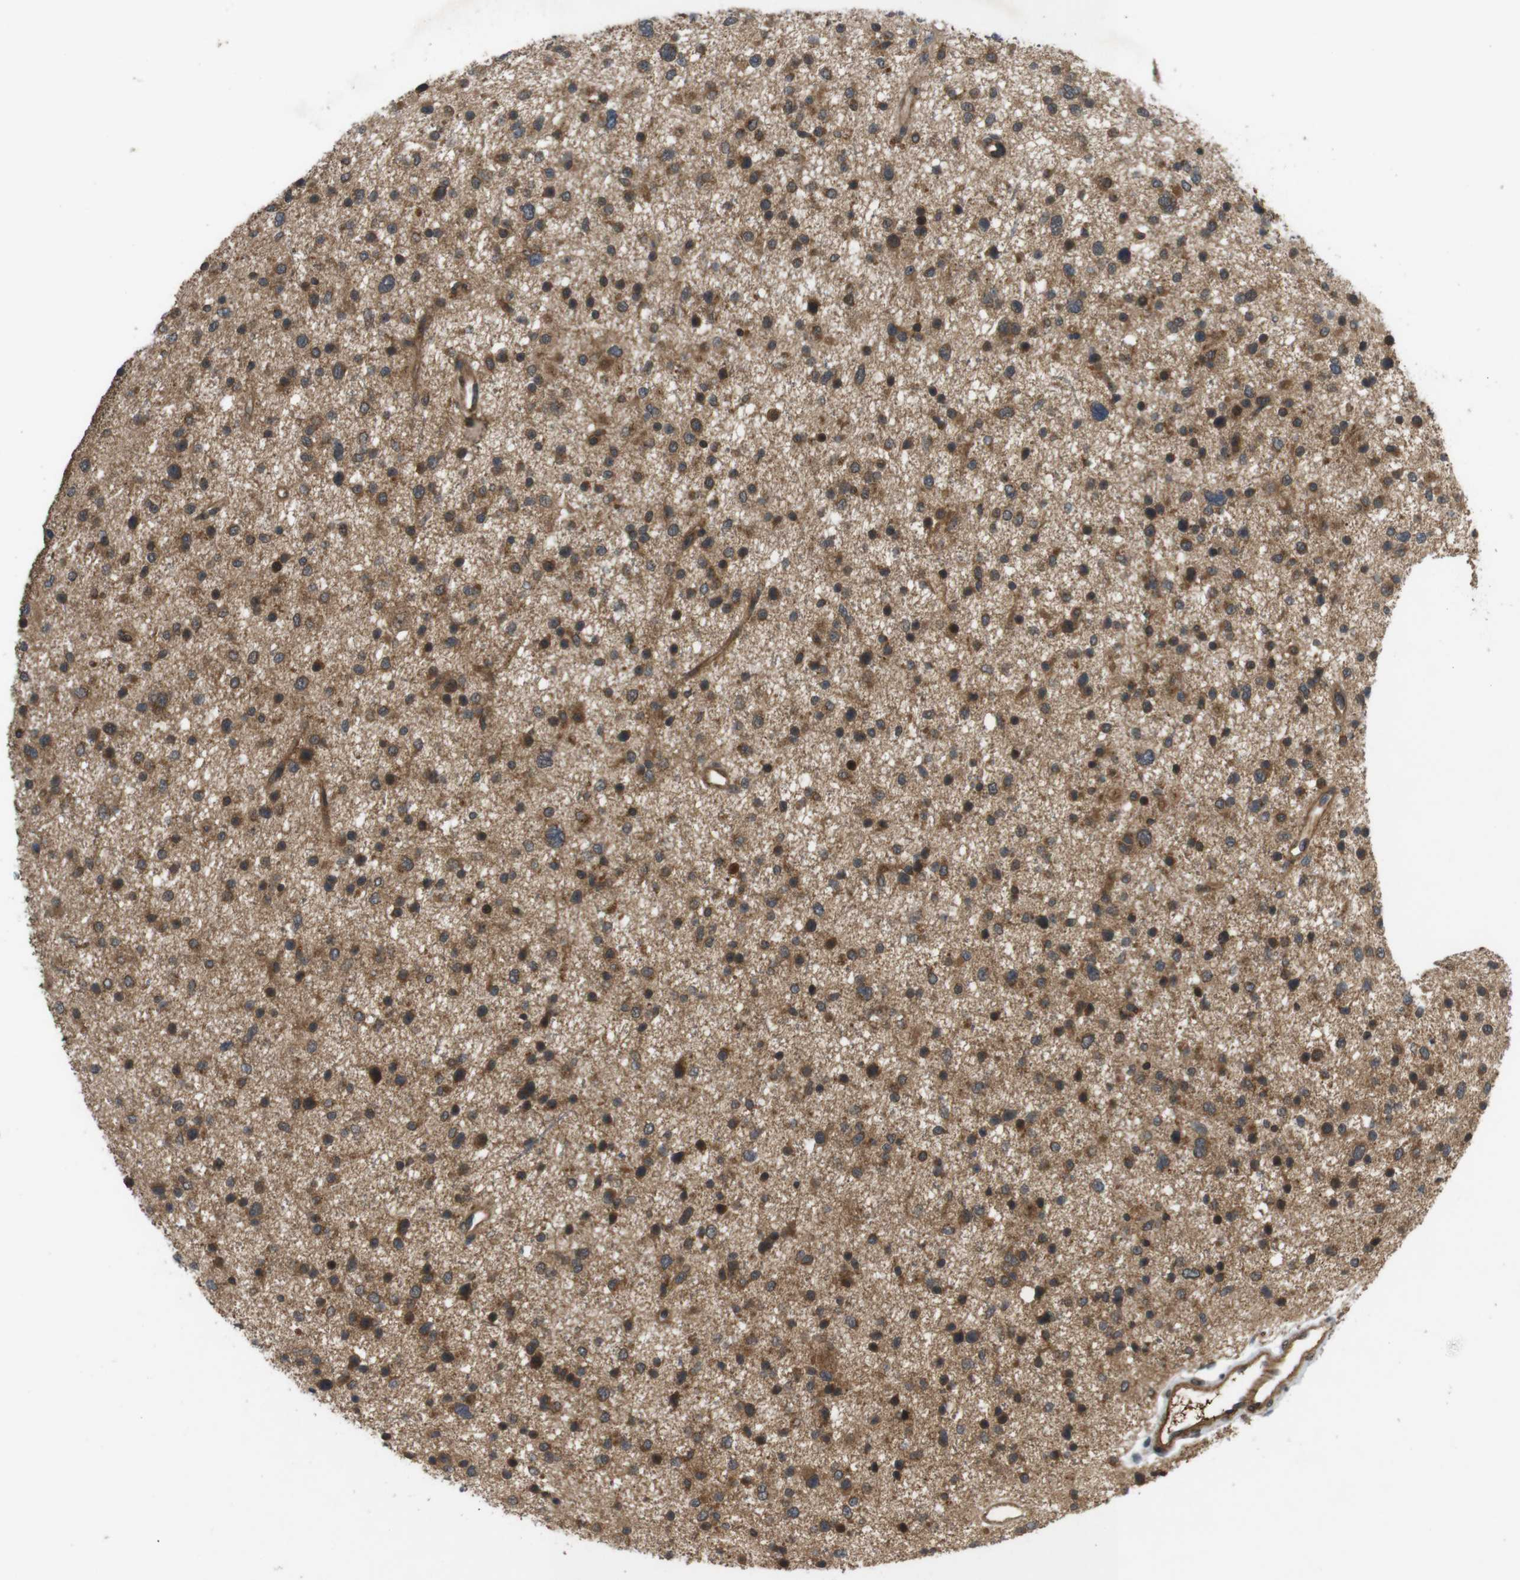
{"staining": {"intensity": "moderate", "quantity": ">75%", "location": "cytoplasmic/membranous"}, "tissue": "glioma", "cell_type": "Tumor cells", "image_type": "cancer", "snomed": [{"axis": "morphology", "description": "Glioma, malignant, Low grade"}, {"axis": "topography", "description": "Brain"}], "caption": "Protein staining exhibits moderate cytoplasmic/membranous positivity in about >75% of tumor cells in glioma.", "gene": "NFKBIE", "patient": {"sex": "female", "age": 37}}